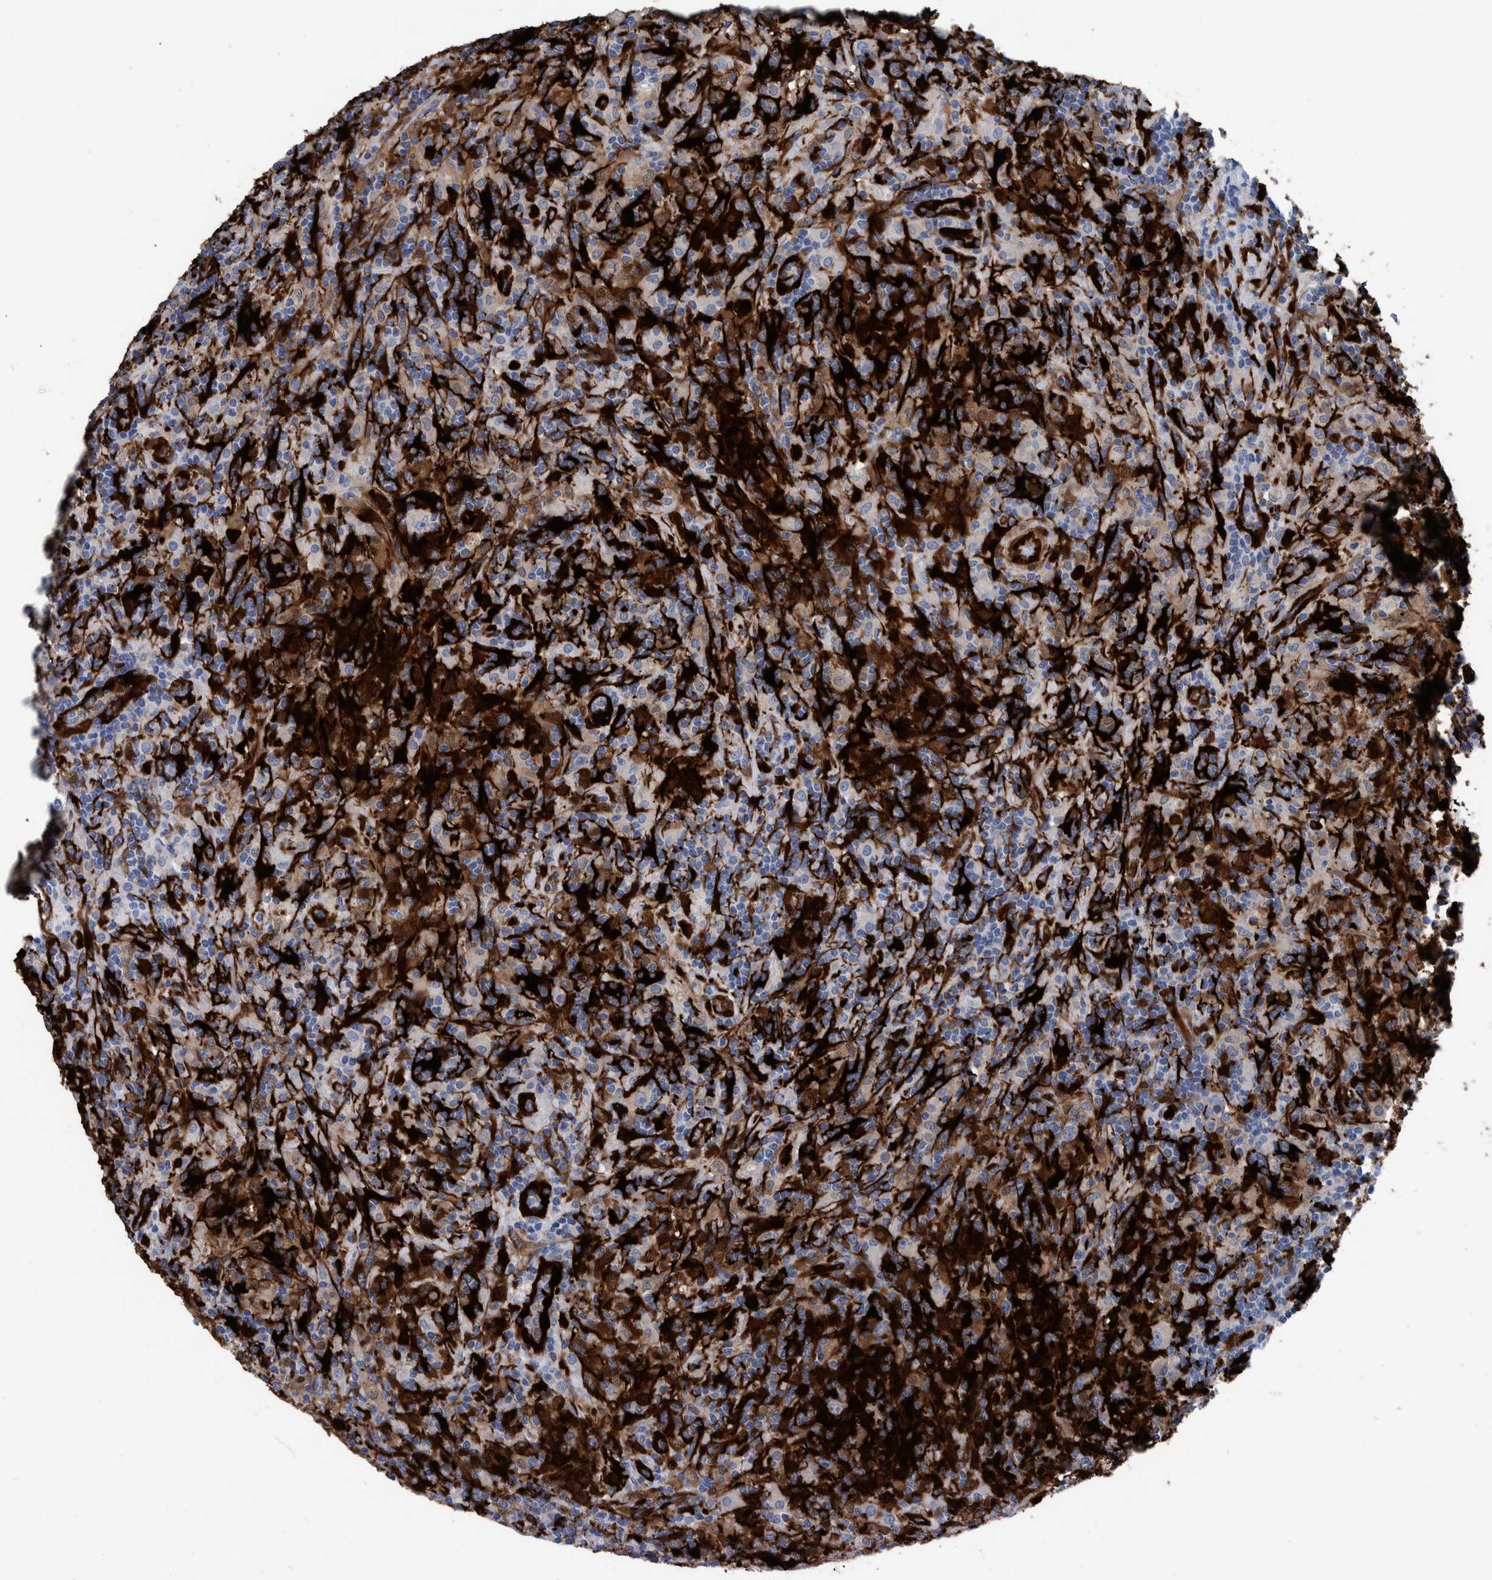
{"staining": {"intensity": "strong", "quantity": ">75%", "location": "cytoplasmic/membranous"}, "tissue": "lymphoma", "cell_type": "Tumor cells", "image_type": "cancer", "snomed": [{"axis": "morphology", "description": "Hodgkin's disease, NOS"}, {"axis": "topography", "description": "Lymph node"}], "caption": "Hodgkin's disease tissue demonstrates strong cytoplasmic/membranous expression in approximately >75% of tumor cells, visualized by immunohistochemistry.", "gene": "IDO1", "patient": {"sex": "male", "age": 70}}